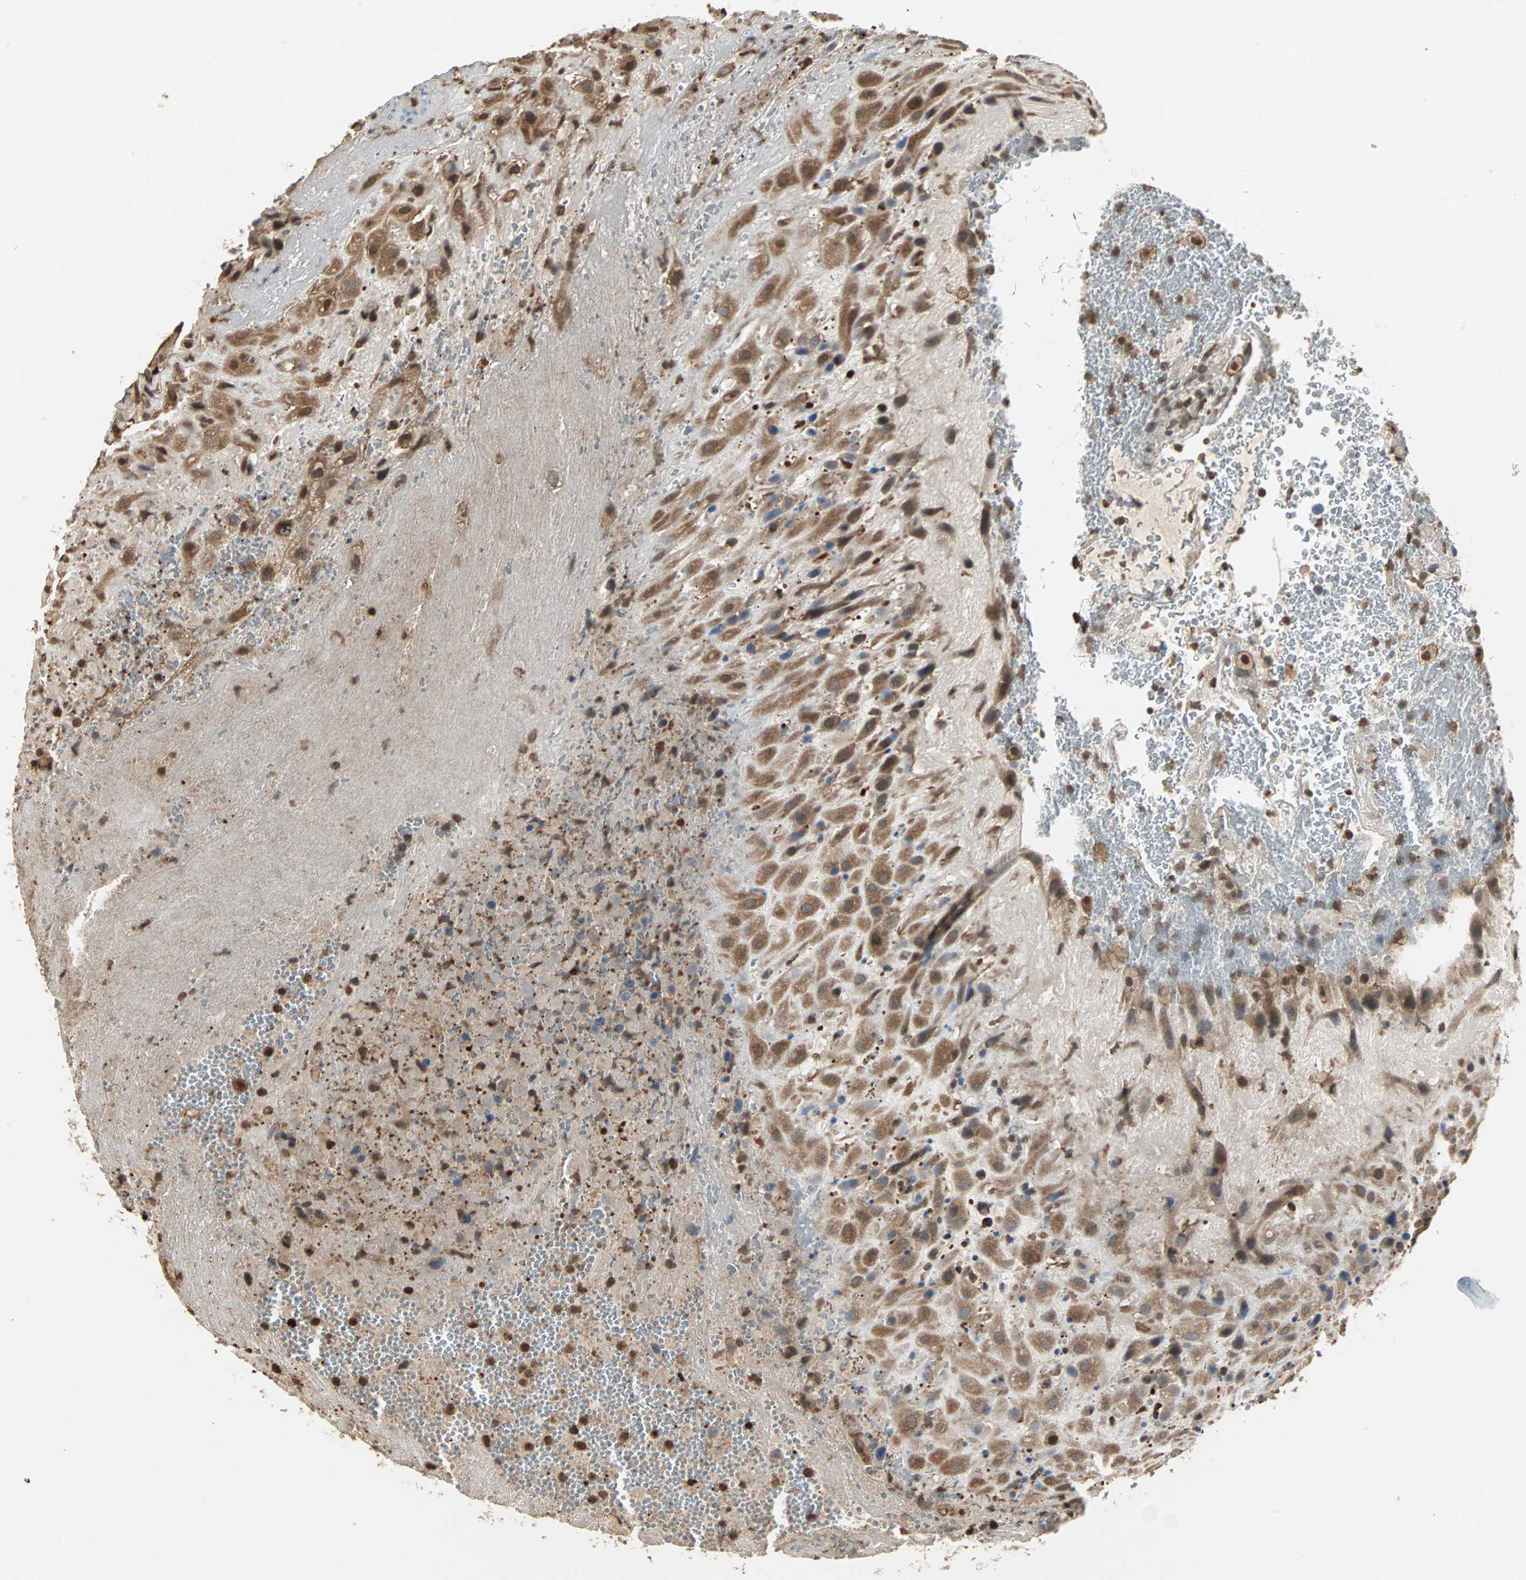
{"staining": {"intensity": "moderate", "quantity": ">75%", "location": "cytoplasmic/membranous"}, "tissue": "placenta", "cell_type": "Decidual cells", "image_type": "normal", "snomed": [{"axis": "morphology", "description": "Normal tissue, NOS"}, {"axis": "topography", "description": "Placenta"}], "caption": "An immunohistochemistry (IHC) histopathology image of unremarkable tissue is shown. Protein staining in brown highlights moderate cytoplasmic/membranous positivity in placenta within decidual cells.", "gene": "DRG2", "patient": {"sex": "female", "age": 19}}